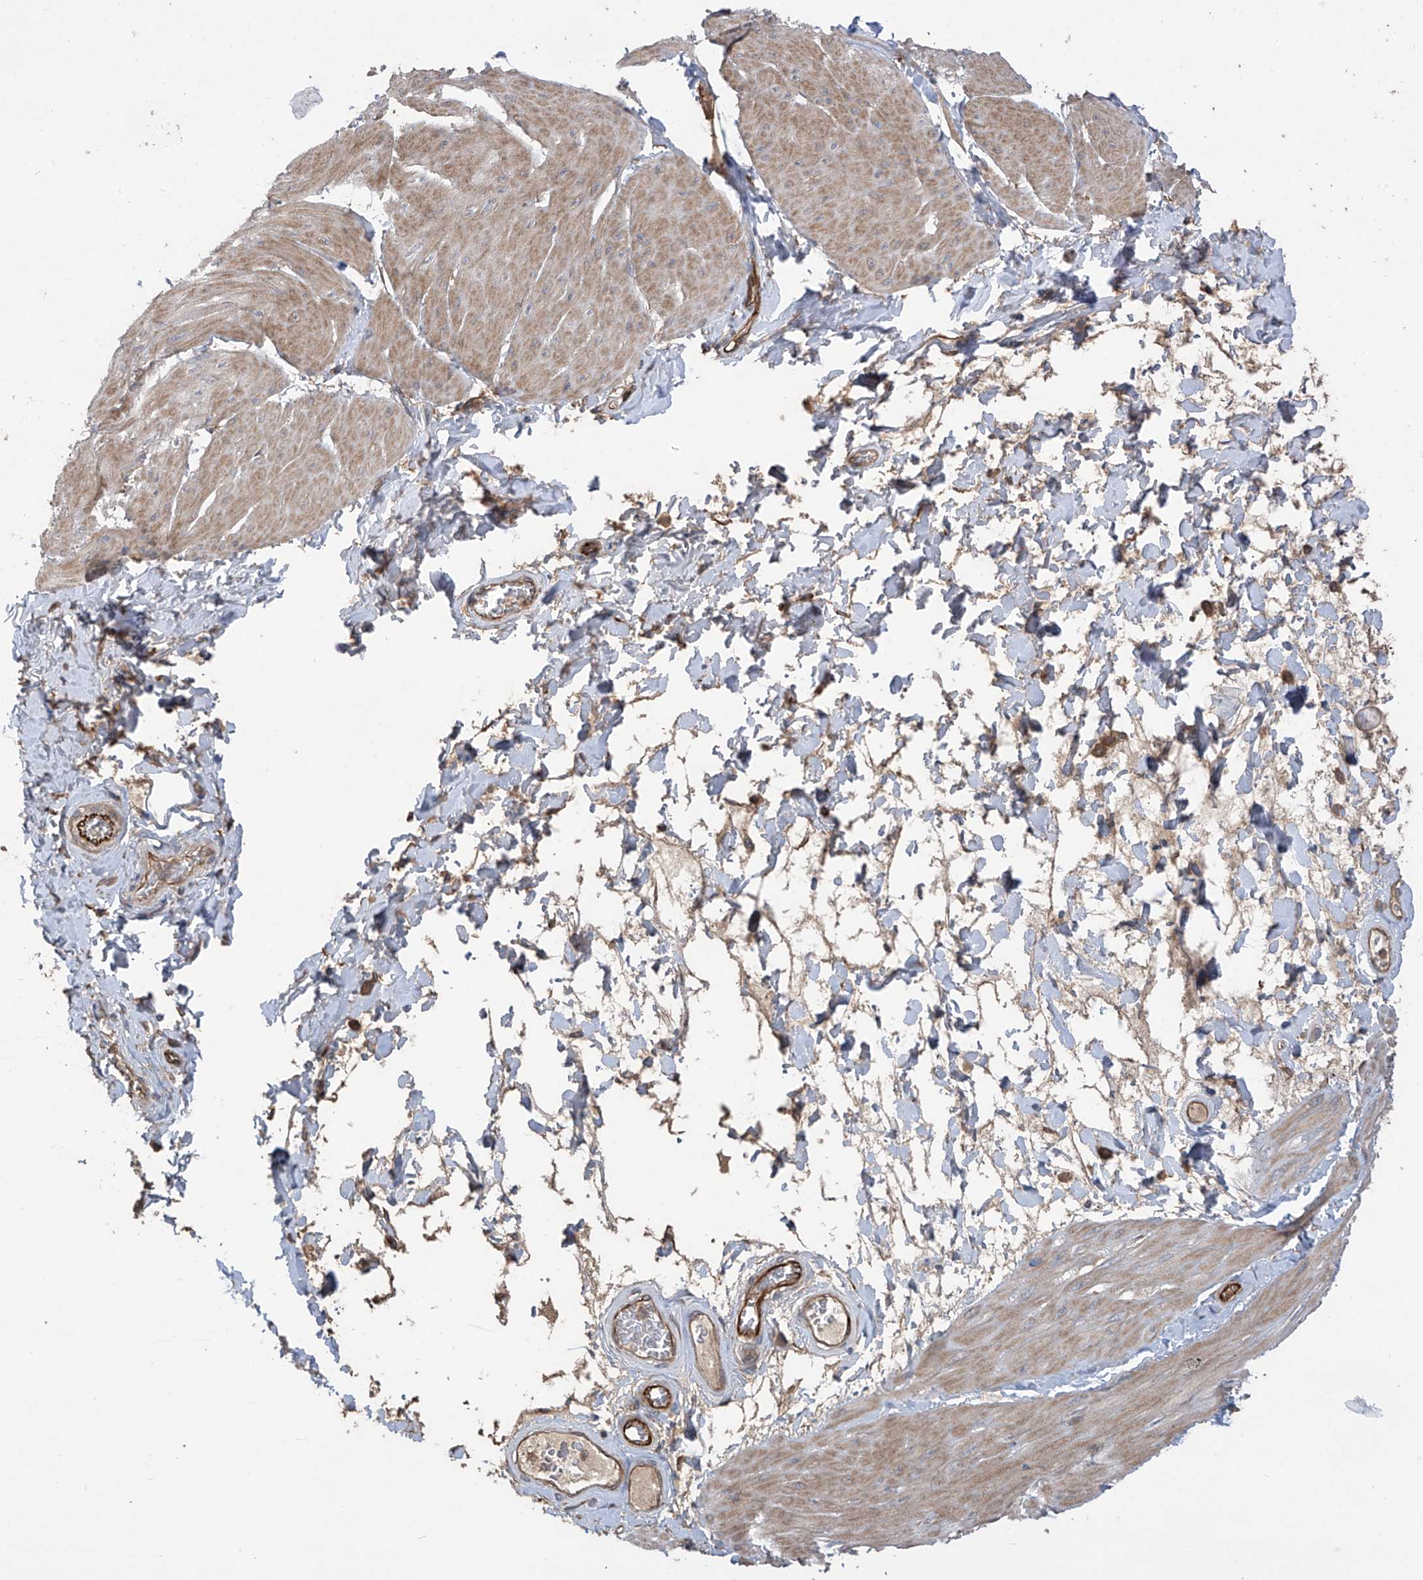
{"staining": {"intensity": "weak", "quantity": ">75%", "location": "cytoplasmic/membranous"}, "tissue": "smooth muscle", "cell_type": "Smooth muscle cells", "image_type": "normal", "snomed": [{"axis": "morphology", "description": "Urothelial carcinoma, High grade"}, {"axis": "topography", "description": "Urinary bladder"}], "caption": "Unremarkable smooth muscle reveals weak cytoplasmic/membranous expression in about >75% of smooth muscle cells, visualized by immunohistochemistry. Ihc stains the protein of interest in brown and the nuclei are stained blue.", "gene": "PHACTR4", "patient": {"sex": "male", "age": 46}}